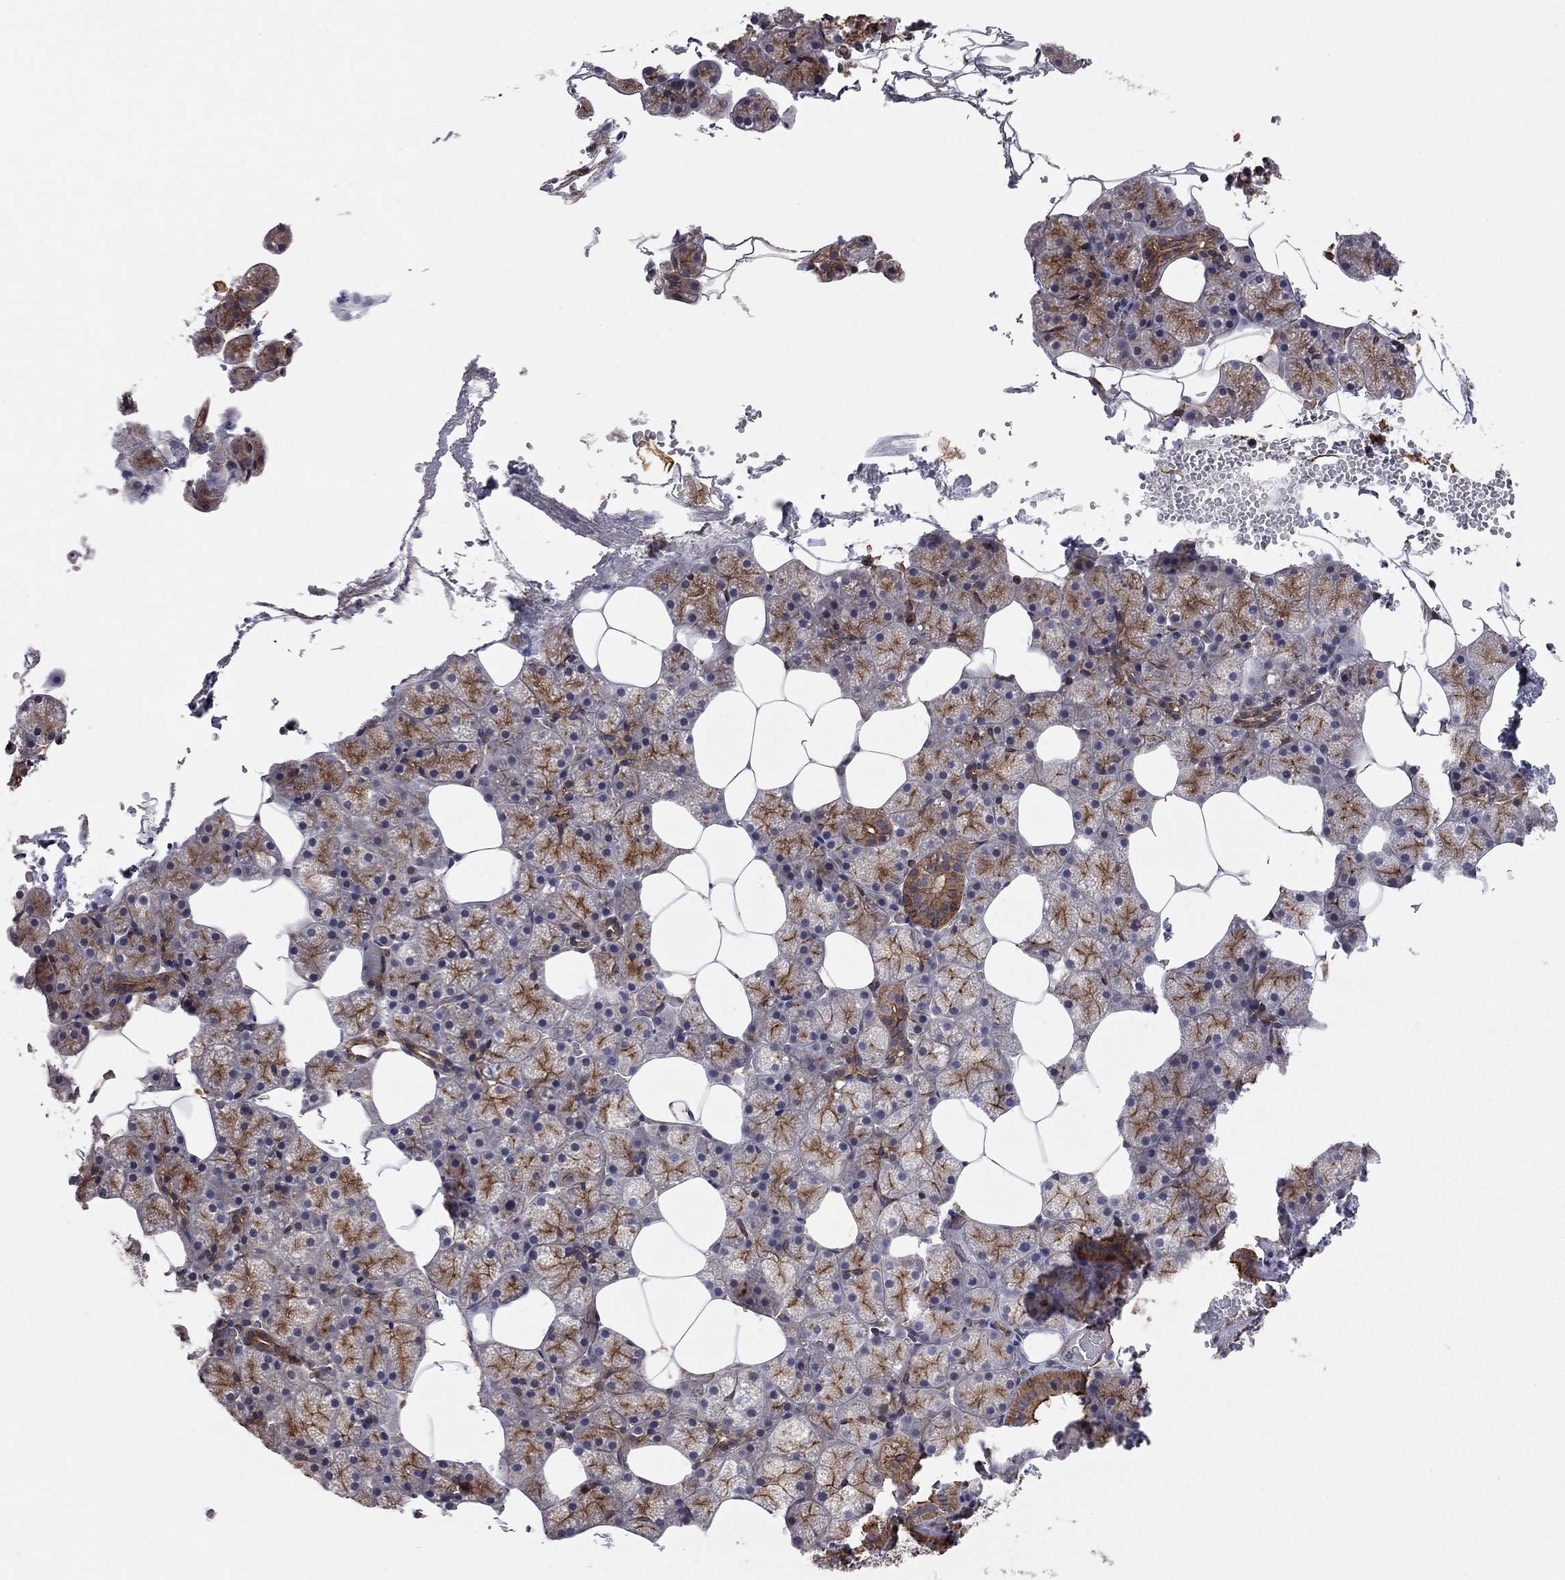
{"staining": {"intensity": "strong", "quantity": "25%-75%", "location": "cytoplasmic/membranous"}, "tissue": "salivary gland", "cell_type": "Glandular cells", "image_type": "normal", "snomed": [{"axis": "morphology", "description": "Normal tissue, NOS"}, {"axis": "topography", "description": "Salivary gland"}], "caption": "Immunohistochemical staining of normal human salivary gland reveals high levels of strong cytoplasmic/membranous staining in approximately 25%-75% of glandular cells.", "gene": "RASEF", "patient": {"sex": "male", "age": 38}}